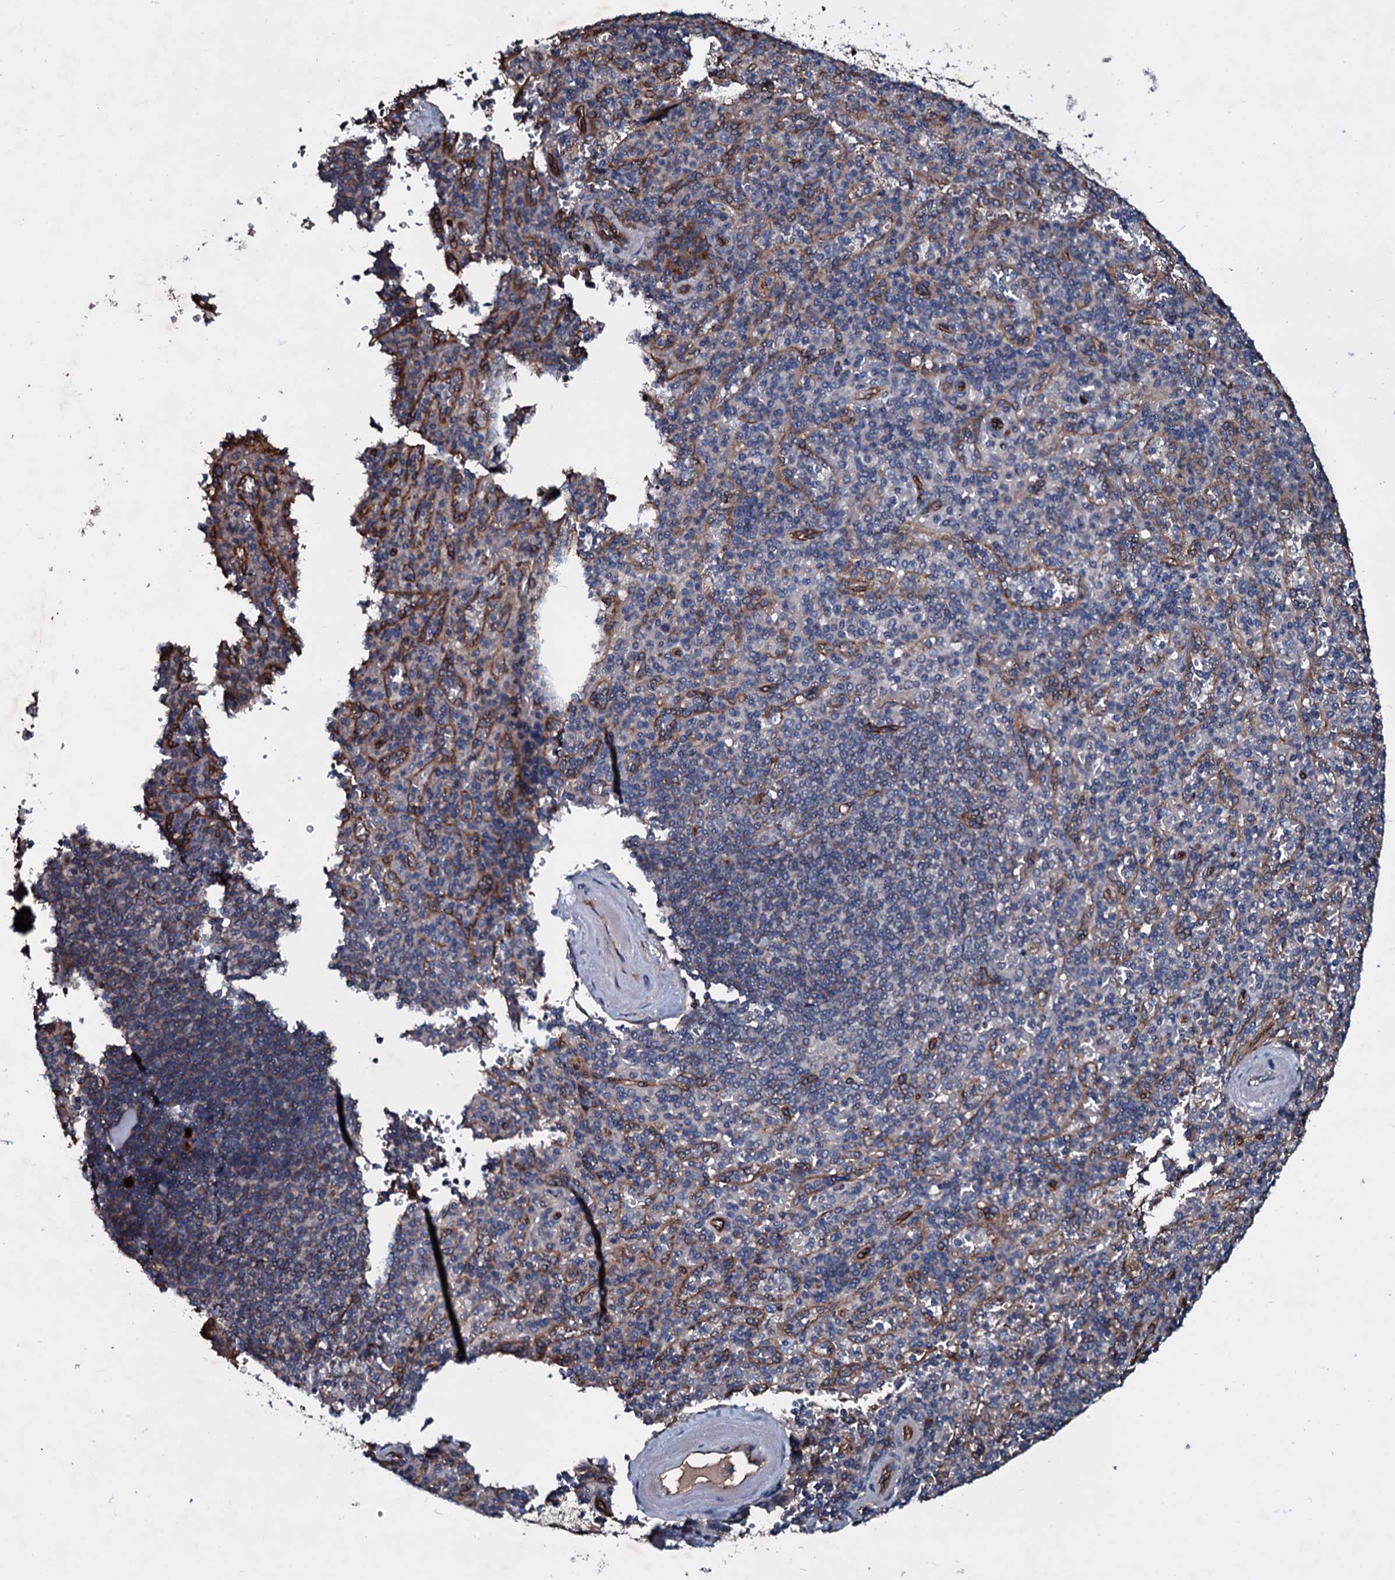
{"staining": {"intensity": "weak", "quantity": "<25%", "location": "cytoplasmic/membranous"}, "tissue": "spleen", "cell_type": "Cells in red pulp", "image_type": "normal", "snomed": [{"axis": "morphology", "description": "Normal tissue, NOS"}, {"axis": "topography", "description": "Spleen"}], "caption": "Protein analysis of benign spleen shows no significant expression in cells in red pulp.", "gene": "DMAC2", "patient": {"sex": "male", "age": 82}}